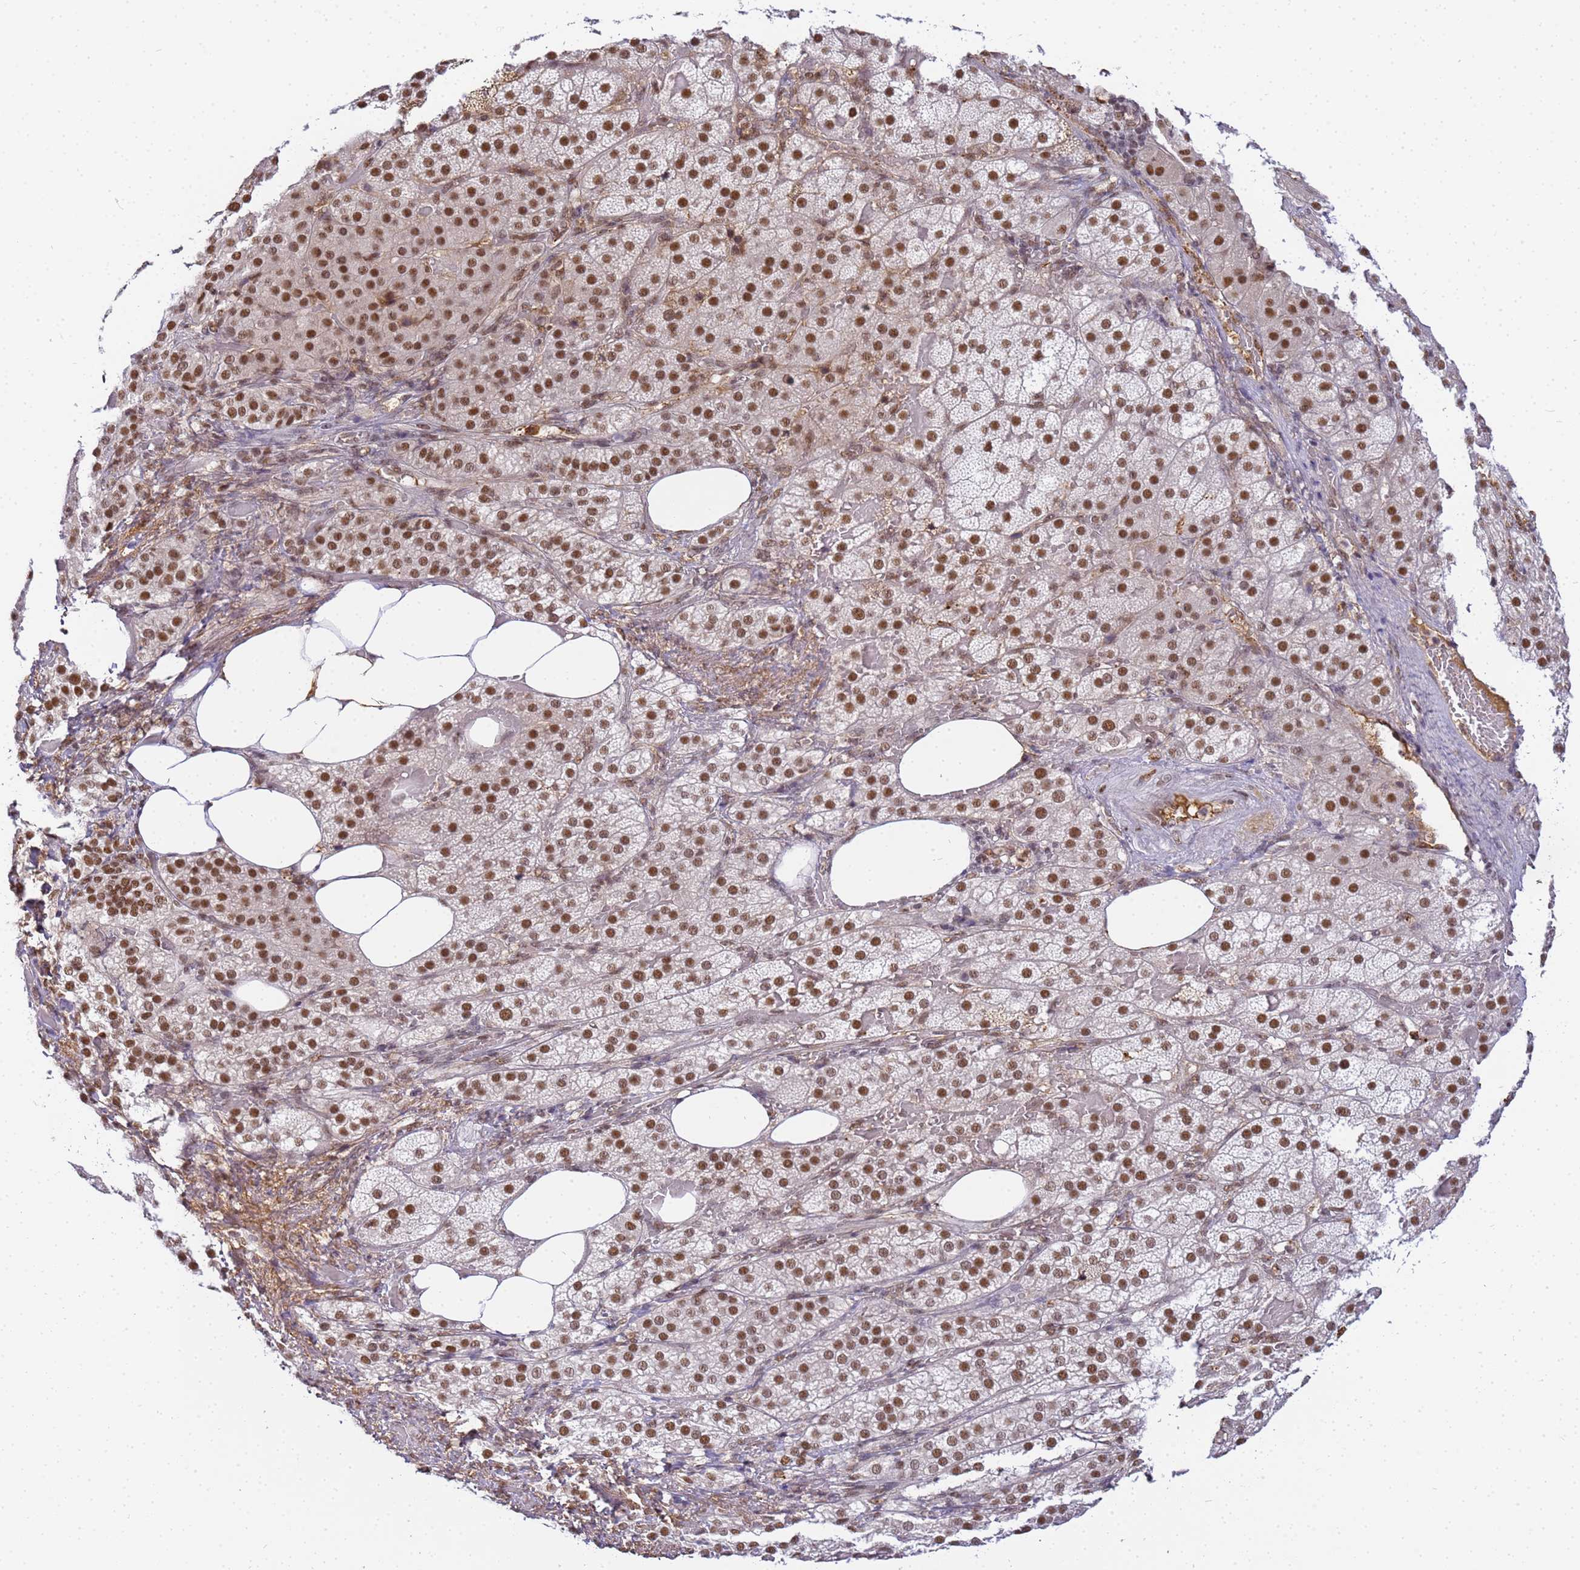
{"staining": {"intensity": "moderate", "quantity": ">75%", "location": "nuclear"}, "tissue": "adrenal gland", "cell_type": "Glandular cells", "image_type": "normal", "snomed": [{"axis": "morphology", "description": "Normal tissue, NOS"}, {"axis": "topography", "description": "Adrenal gland"}], "caption": "A brown stain shows moderate nuclear staining of a protein in glandular cells of normal adrenal gland.", "gene": "RBM12", "patient": {"sex": "female", "age": 59}}